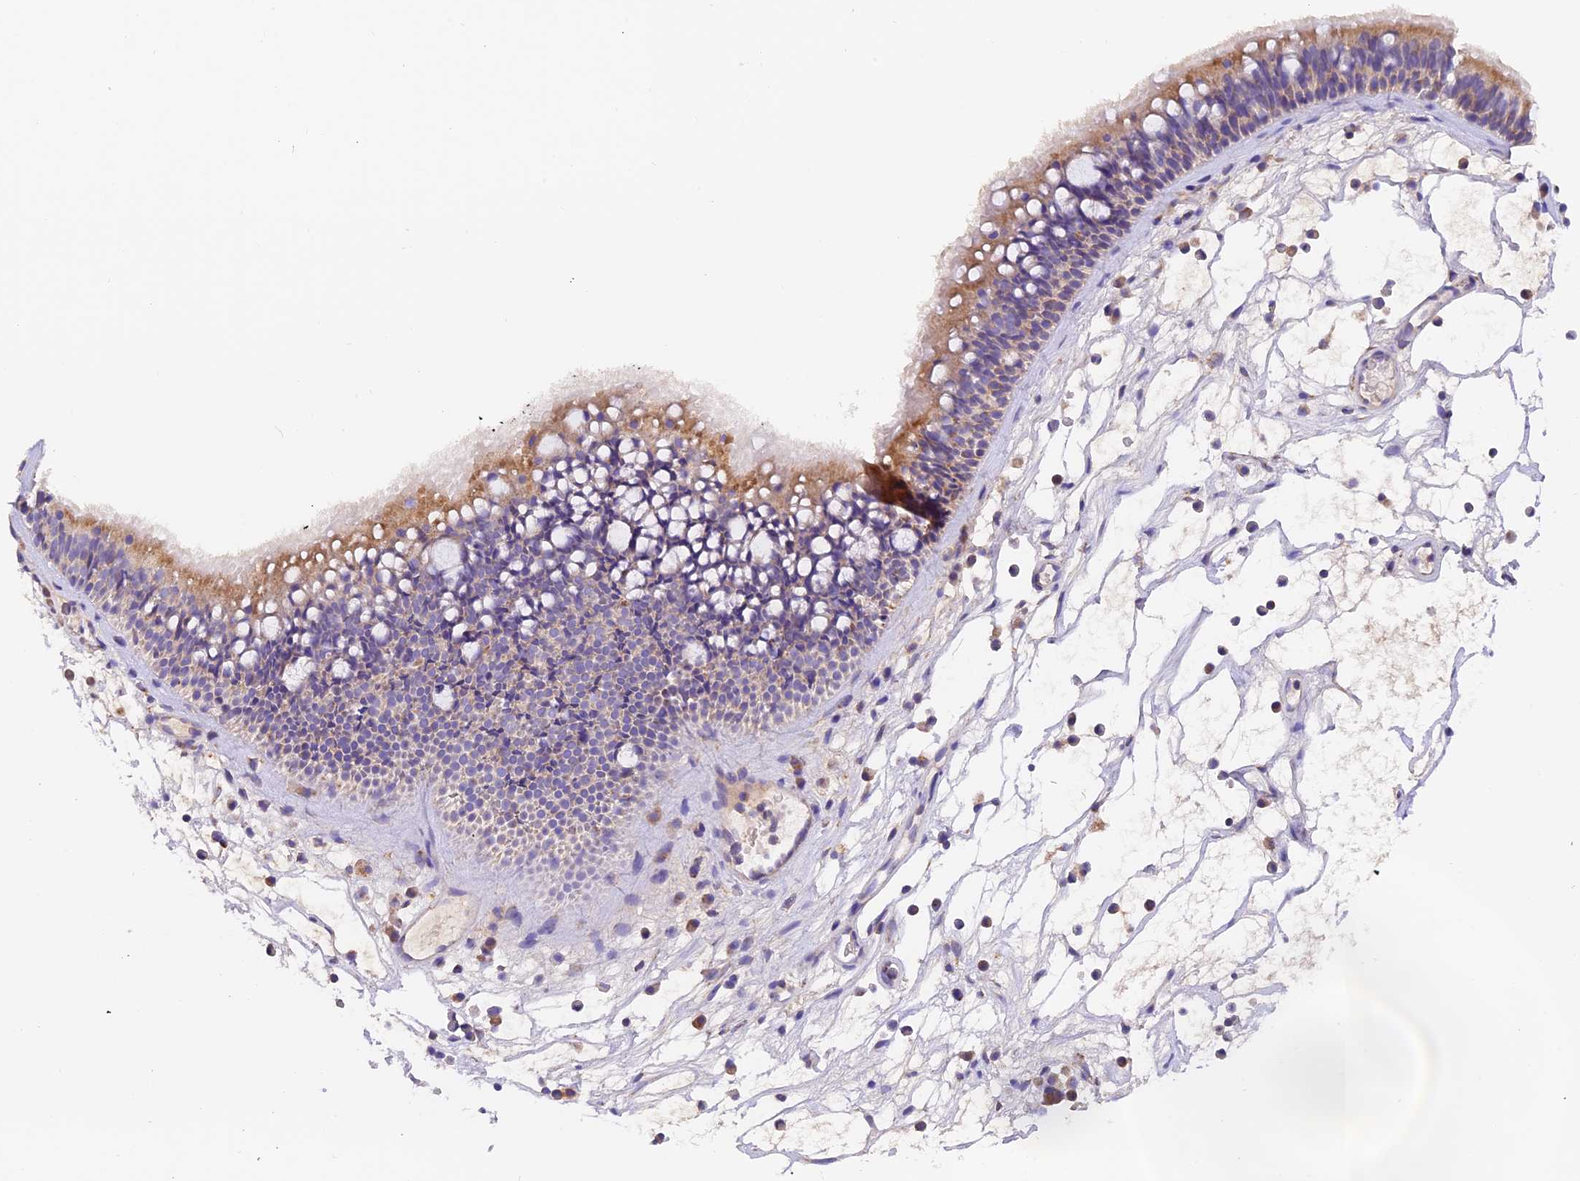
{"staining": {"intensity": "moderate", "quantity": "25%-75%", "location": "cytoplasmic/membranous"}, "tissue": "nasopharynx", "cell_type": "Respiratory epithelial cells", "image_type": "normal", "snomed": [{"axis": "morphology", "description": "Normal tissue, NOS"}, {"axis": "morphology", "description": "Inflammation, NOS"}, {"axis": "morphology", "description": "Malignant melanoma, Metastatic site"}, {"axis": "topography", "description": "Nasopharynx"}], "caption": "Immunohistochemistry (IHC) (DAB (3,3'-diaminobenzidine)) staining of unremarkable nasopharynx displays moderate cytoplasmic/membranous protein positivity in approximately 25%-75% of respiratory epithelial cells. (DAB IHC with brightfield microscopy, high magnification).", "gene": "MGME1", "patient": {"sex": "male", "age": 70}}